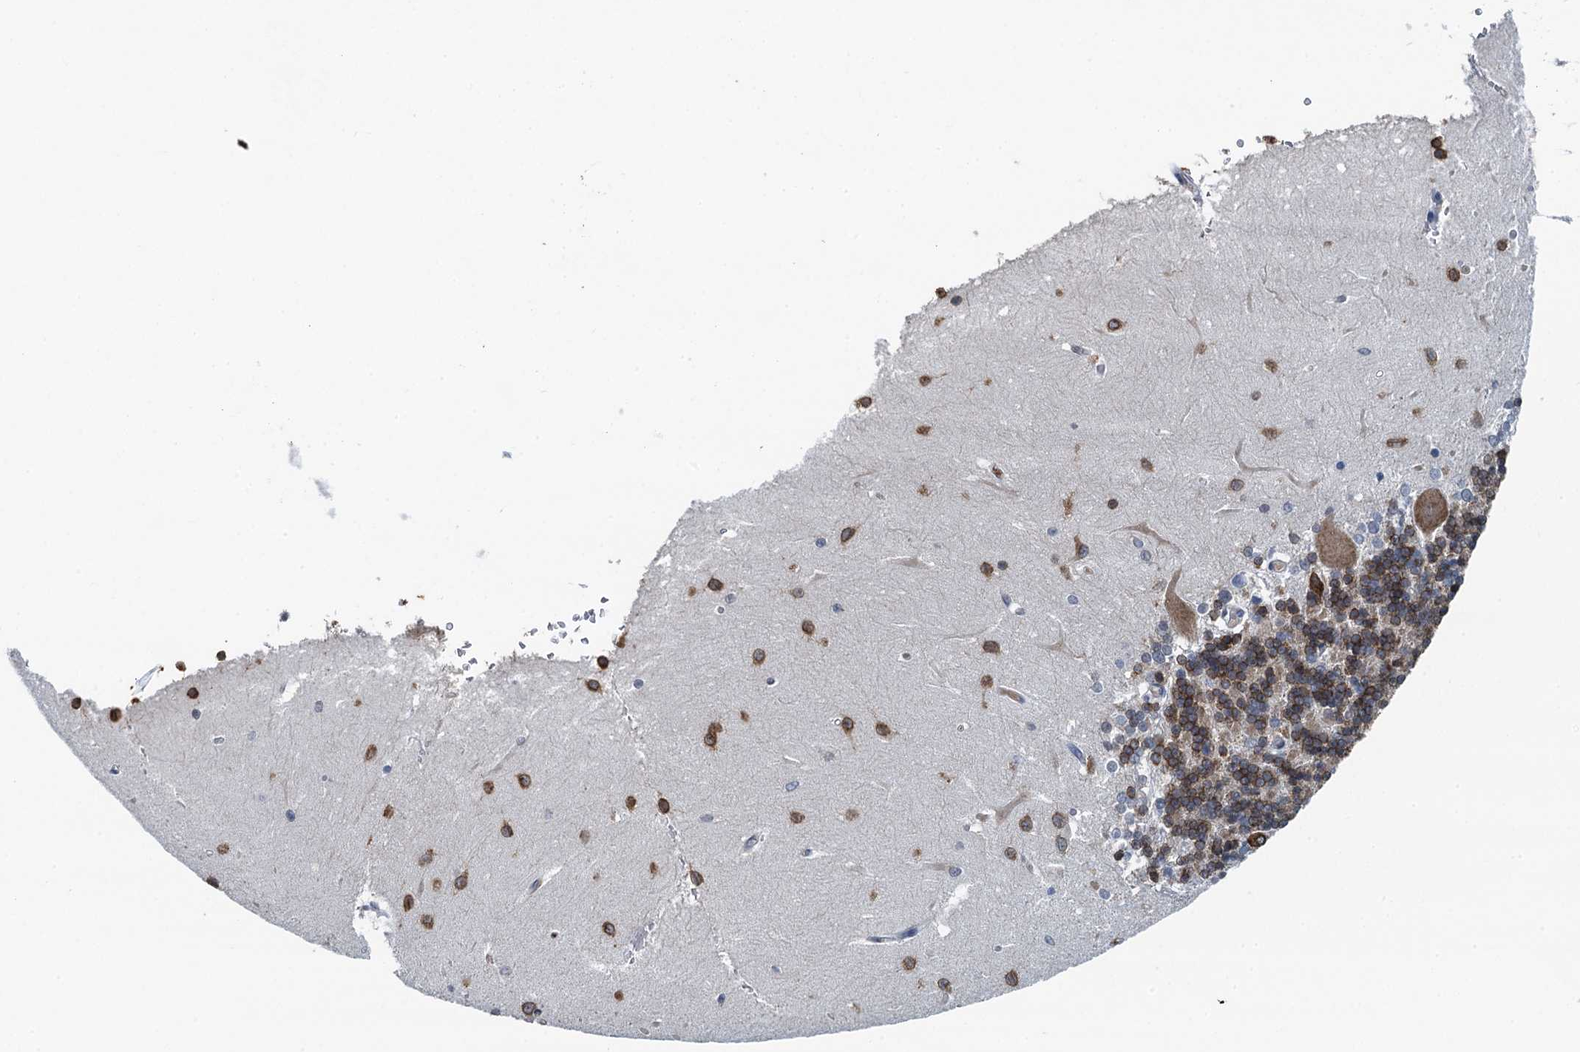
{"staining": {"intensity": "moderate", "quantity": "<25%", "location": "cytoplasmic/membranous"}, "tissue": "cerebellum", "cell_type": "Cells in granular layer", "image_type": "normal", "snomed": [{"axis": "morphology", "description": "Normal tissue, NOS"}, {"axis": "topography", "description": "Cerebellum"}], "caption": "Immunohistochemistry (IHC) photomicrograph of unremarkable human cerebellum stained for a protein (brown), which displays low levels of moderate cytoplasmic/membranous expression in approximately <25% of cells in granular layer.", "gene": "LSM14B", "patient": {"sex": "male", "age": 37}}